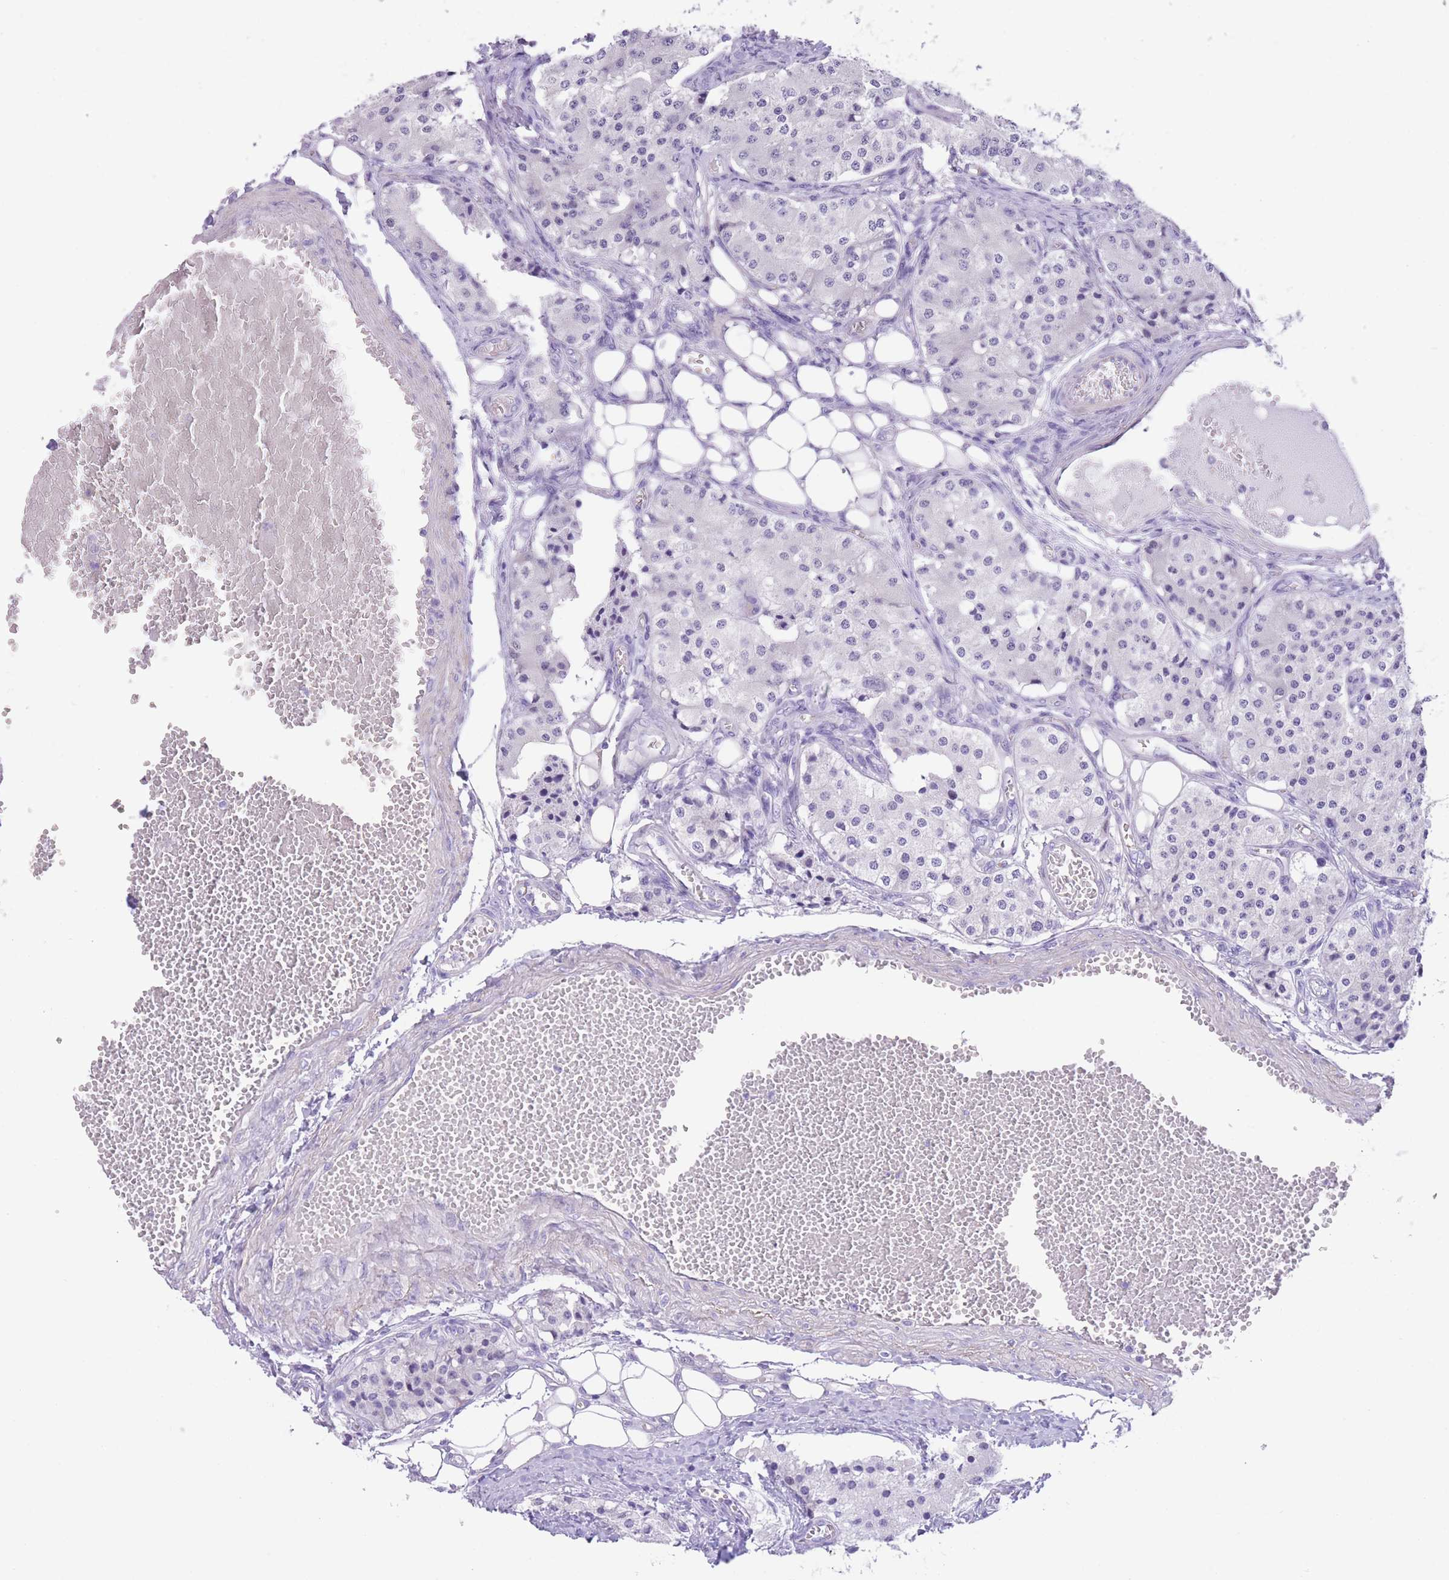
{"staining": {"intensity": "negative", "quantity": "none", "location": "none"}, "tissue": "carcinoid", "cell_type": "Tumor cells", "image_type": "cancer", "snomed": [{"axis": "morphology", "description": "Carcinoid, malignant, NOS"}, {"axis": "topography", "description": "Colon"}], "caption": "Immunohistochemical staining of malignant carcinoid exhibits no significant staining in tumor cells. (Stains: DAB (3,3'-diaminobenzidine) IHC with hematoxylin counter stain, Microscopy: brightfield microscopy at high magnification).", "gene": "RAI2", "patient": {"sex": "female", "age": 52}}